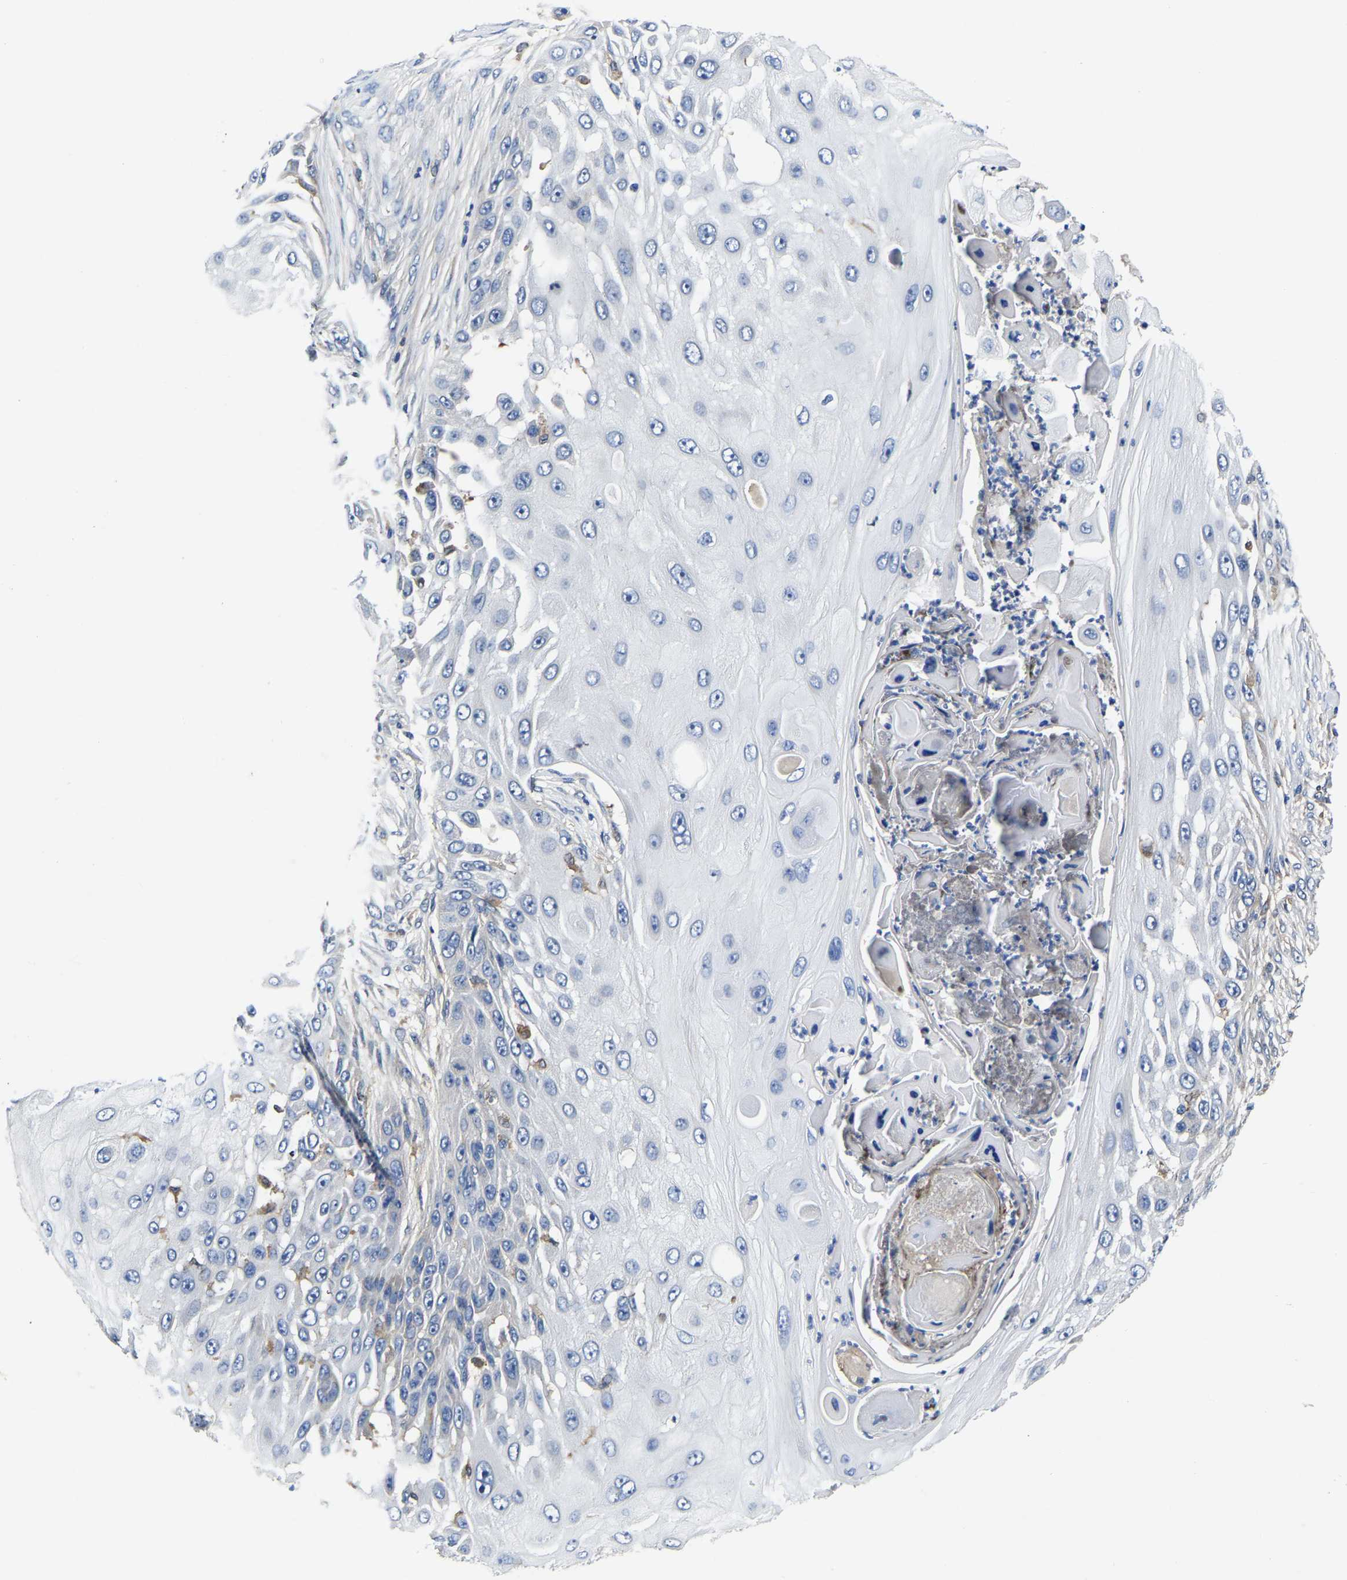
{"staining": {"intensity": "negative", "quantity": "none", "location": "none"}, "tissue": "skin cancer", "cell_type": "Tumor cells", "image_type": "cancer", "snomed": [{"axis": "morphology", "description": "Squamous cell carcinoma, NOS"}, {"axis": "topography", "description": "Skin"}], "caption": "Tumor cells are negative for protein expression in human skin cancer.", "gene": "ATG2B", "patient": {"sex": "female", "age": 44}}